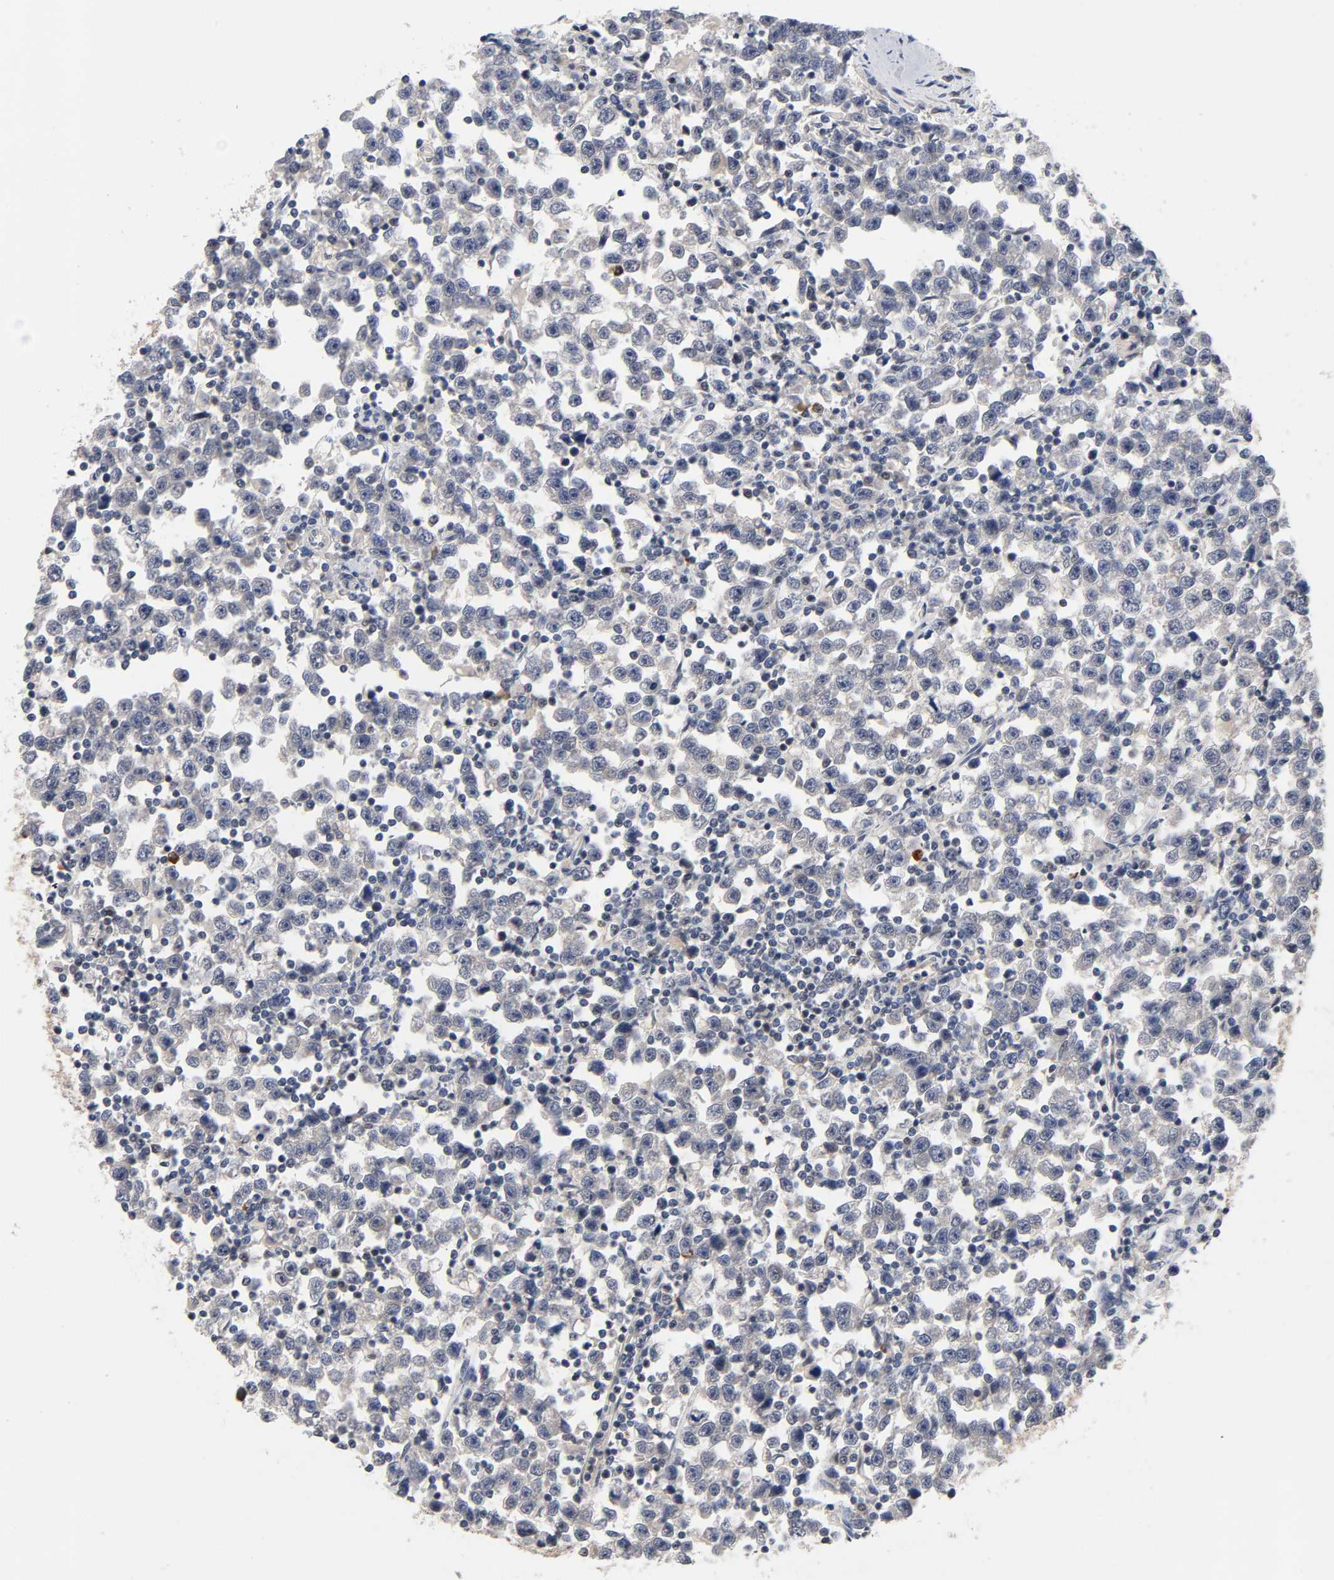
{"staining": {"intensity": "moderate", "quantity": ">75%", "location": "cytoplasmic/membranous"}, "tissue": "testis cancer", "cell_type": "Tumor cells", "image_type": "cancer", "snomed": [{"axis": "morphology", "description": "Seminoma, NOS"}, {"axis": "topography", "description": "Testis"}], "caption": "Protein expression analysis of human seminoma (testis) reveals moderate cytoplasmic/membranous positivity in approximately >75% of tumor cells.", "gene": "PRKAB1", "patient": {"sex": "male", "age": 43}}